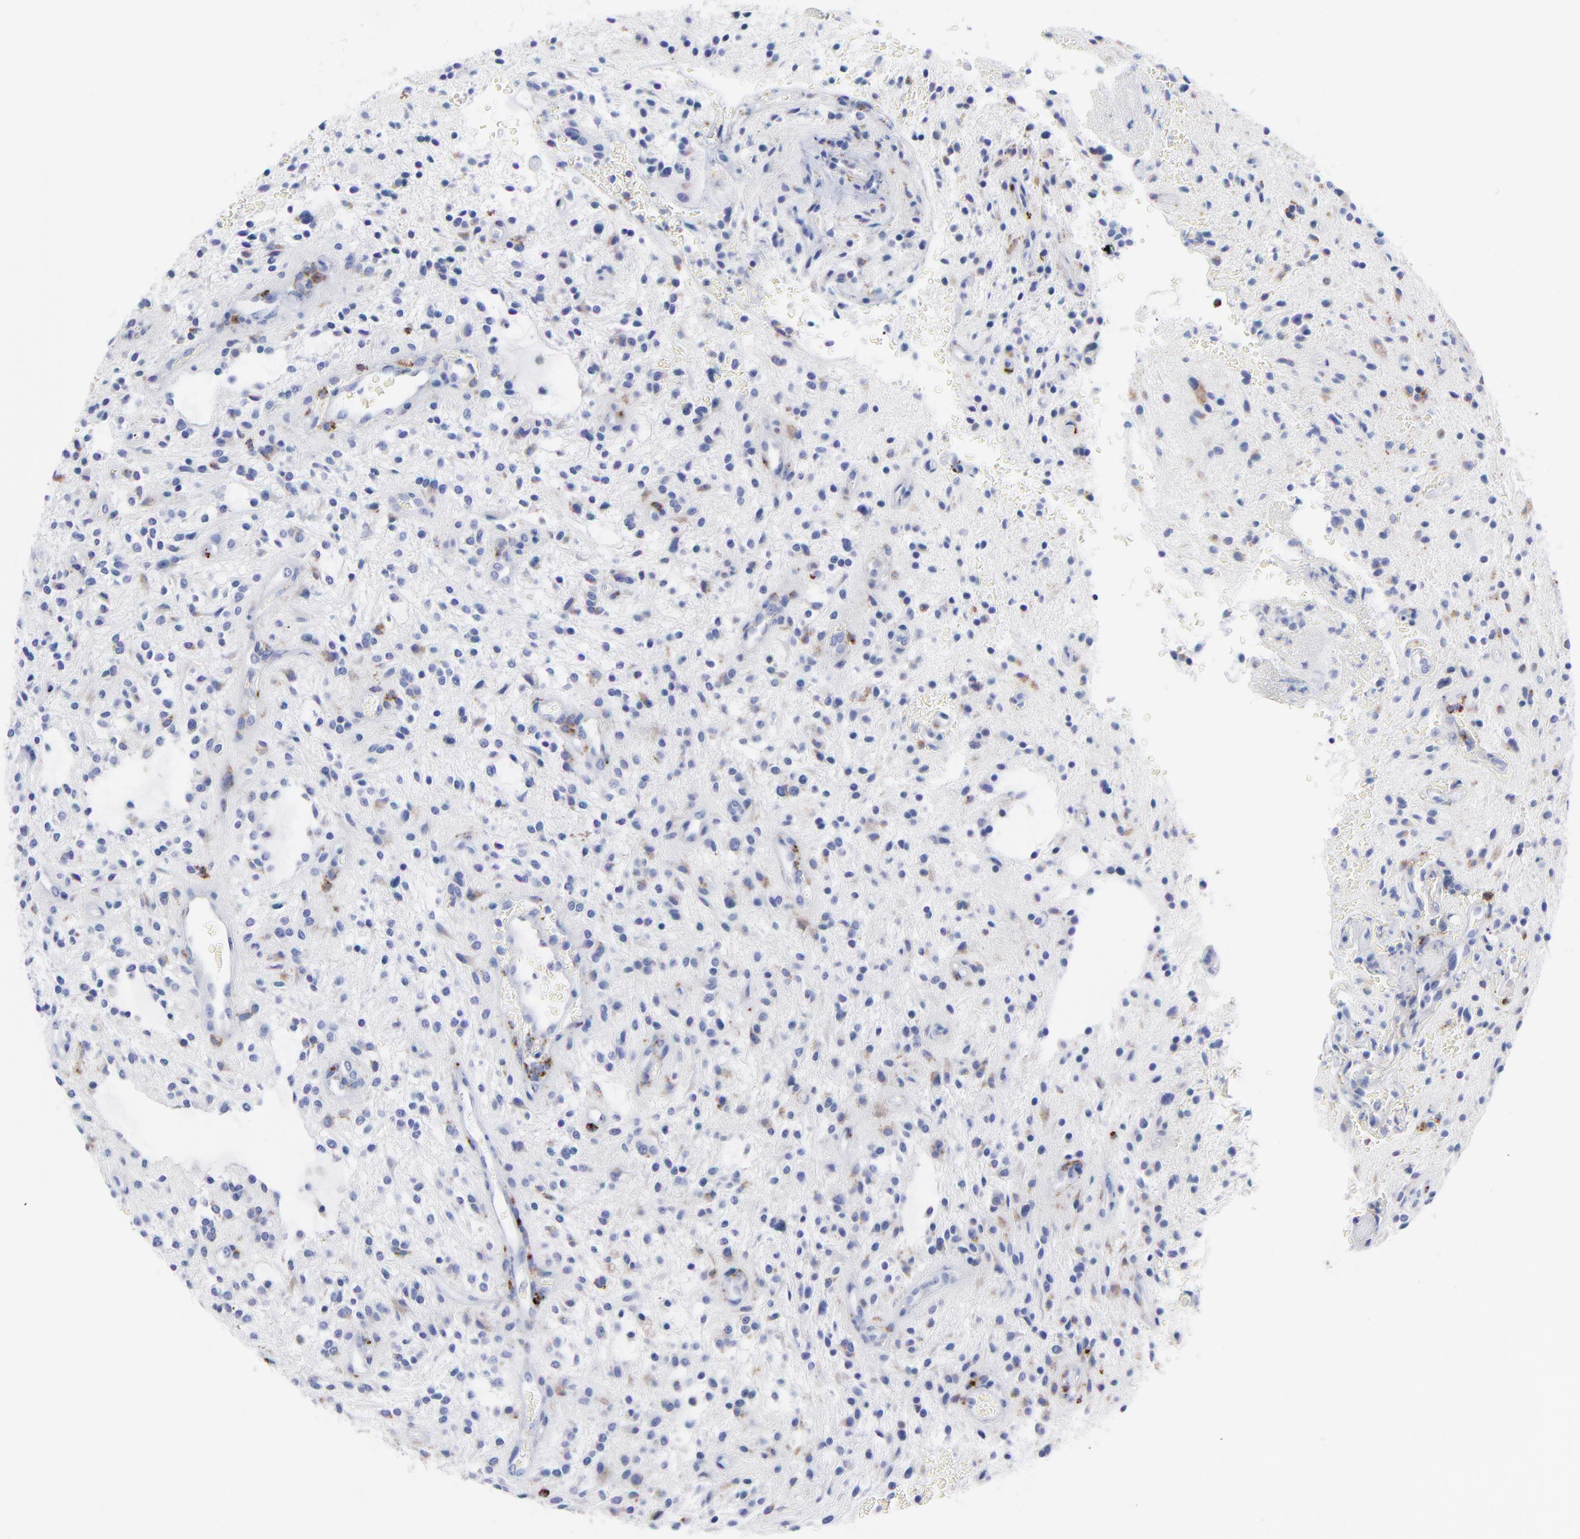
{"staining": {"intensity": "weak", "quantity": "<25%", "location": "cytoplasmic/membranous"}, "tissue": "glioma", "cell_type": "Tumor cells", "image_type": "cancer", "snomed": [{"axis": "morphology", "description": "Glioma, malignant, NOS"}, {"axis": "topography", "description": "Cerebellum"}], "caption": "Immunohistochemical staining of human glioma (malignant) reveals no significant positivity in tumor cells.", "gene": "CPVL", "patient": {"sex": "female", "age": 10}}